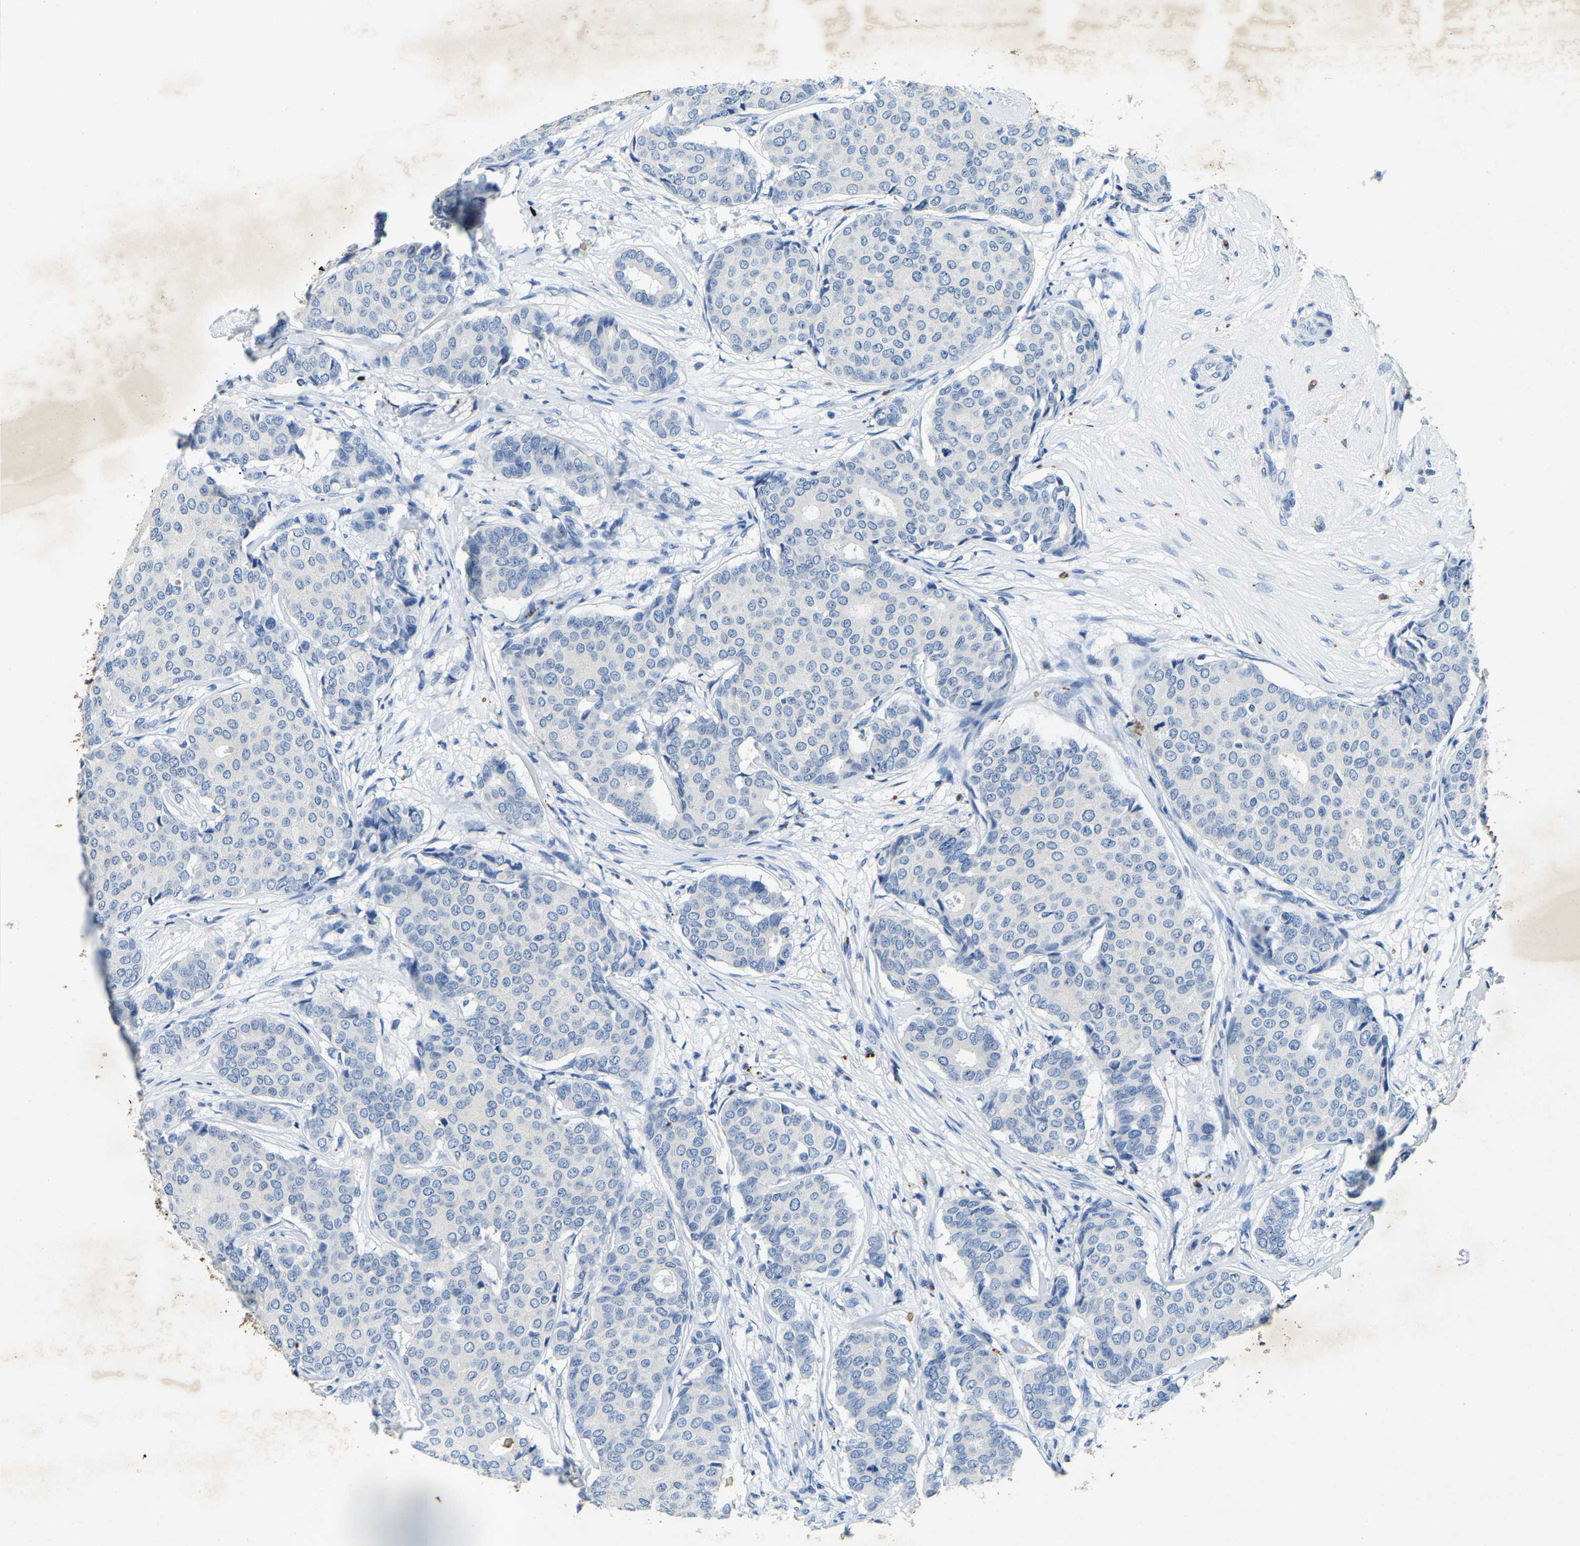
{"staining": {"intensity": "negative", "quantity": "none", "location": "none"}, "tissue": "breast cancer", "cell_type": "Tumor cells", "image_type": "cancer", "snomed": [{"axis": "morphology", "description": "Duct carcinoma"}, {"axis": "topography", "description": "Breast"}], "caption": "Tumor cells are negative for protein expression in human breast cancer (invasive ductal carcinoma).", "gene": "UBN2", "patient": {"sex": "female", "age": 75}}